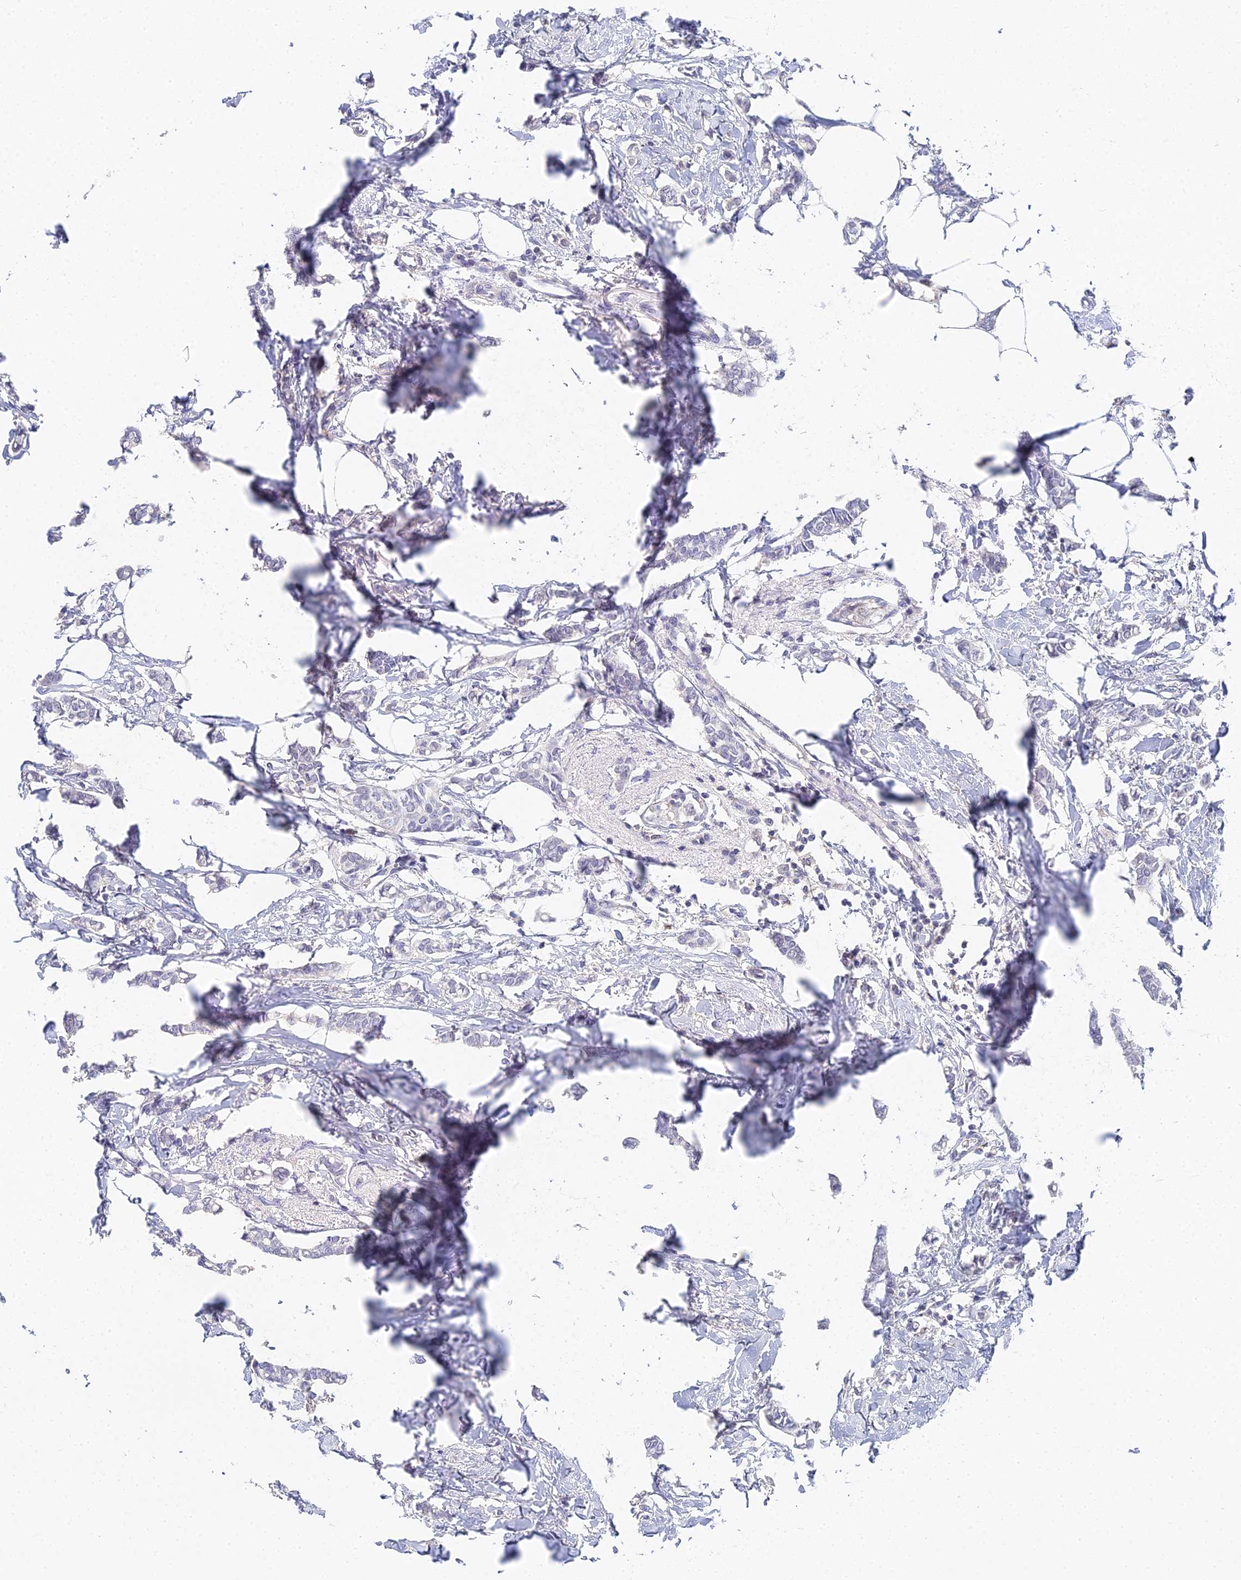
{"staining": {"intensity": "negative", "quantity": "none", "location": "none"}, "tissue": "breast cancer", "cell_type": "Tumor cells", "image_type": "cancer", "snomed": [{"axis": "morphology", "description": "Duct carcinoma"}, {"axis": "topography", "description": "Breast"}], "caption": "Immunohistochemistry (IHC) micrograph of neoplastic tissue: human invasive ductal carcinoma (breast) stained with DAB (3,3'-diaminobenzidine) displays no significant protein positivity in tumor cells.", "gene": "MCM2", "patient": {"sex": "female", "age": 41}}